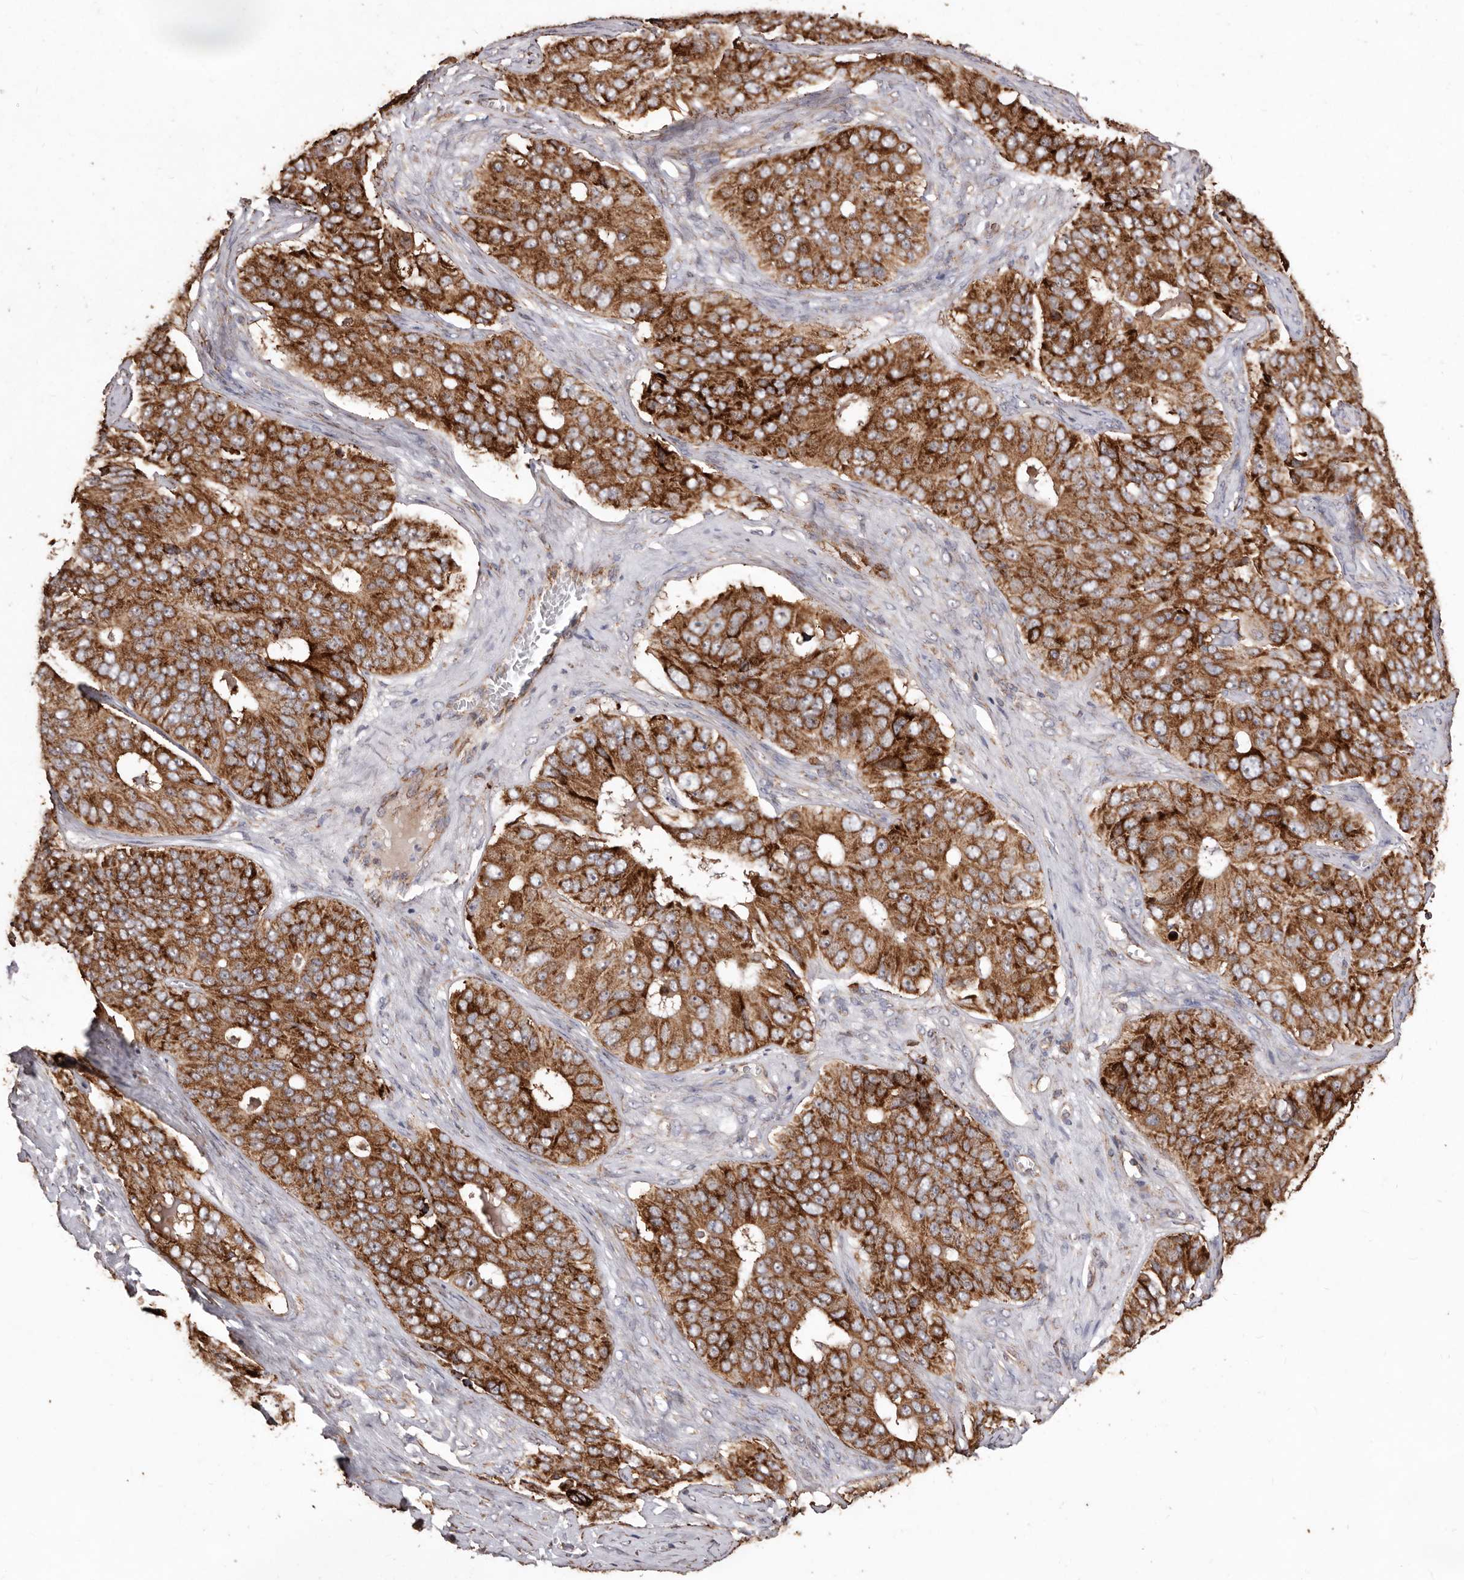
{"staining": {"intensity": "strong", "quantity": ">75%", "location": "cytoplasmic/membranous"}, "tissue": "ovarian cancer", "cell_type": "Tumor cells", "image_type": "cancer", "snomed": [{"axis": "morphology", "description": "Carcinoma, endometroid"}, {"axis": "topography", "description": "Ovary"}], "caption": "Immunohistochemistry (DAB (3,3'-diaminobenzidine)) staining of ovarian cancer shows strong cytoplasmic/membranous protein expression in approximately >75% of tumor cells.", "gene": "STEAP2", "patient": {"sex": "female", "age": 51}}